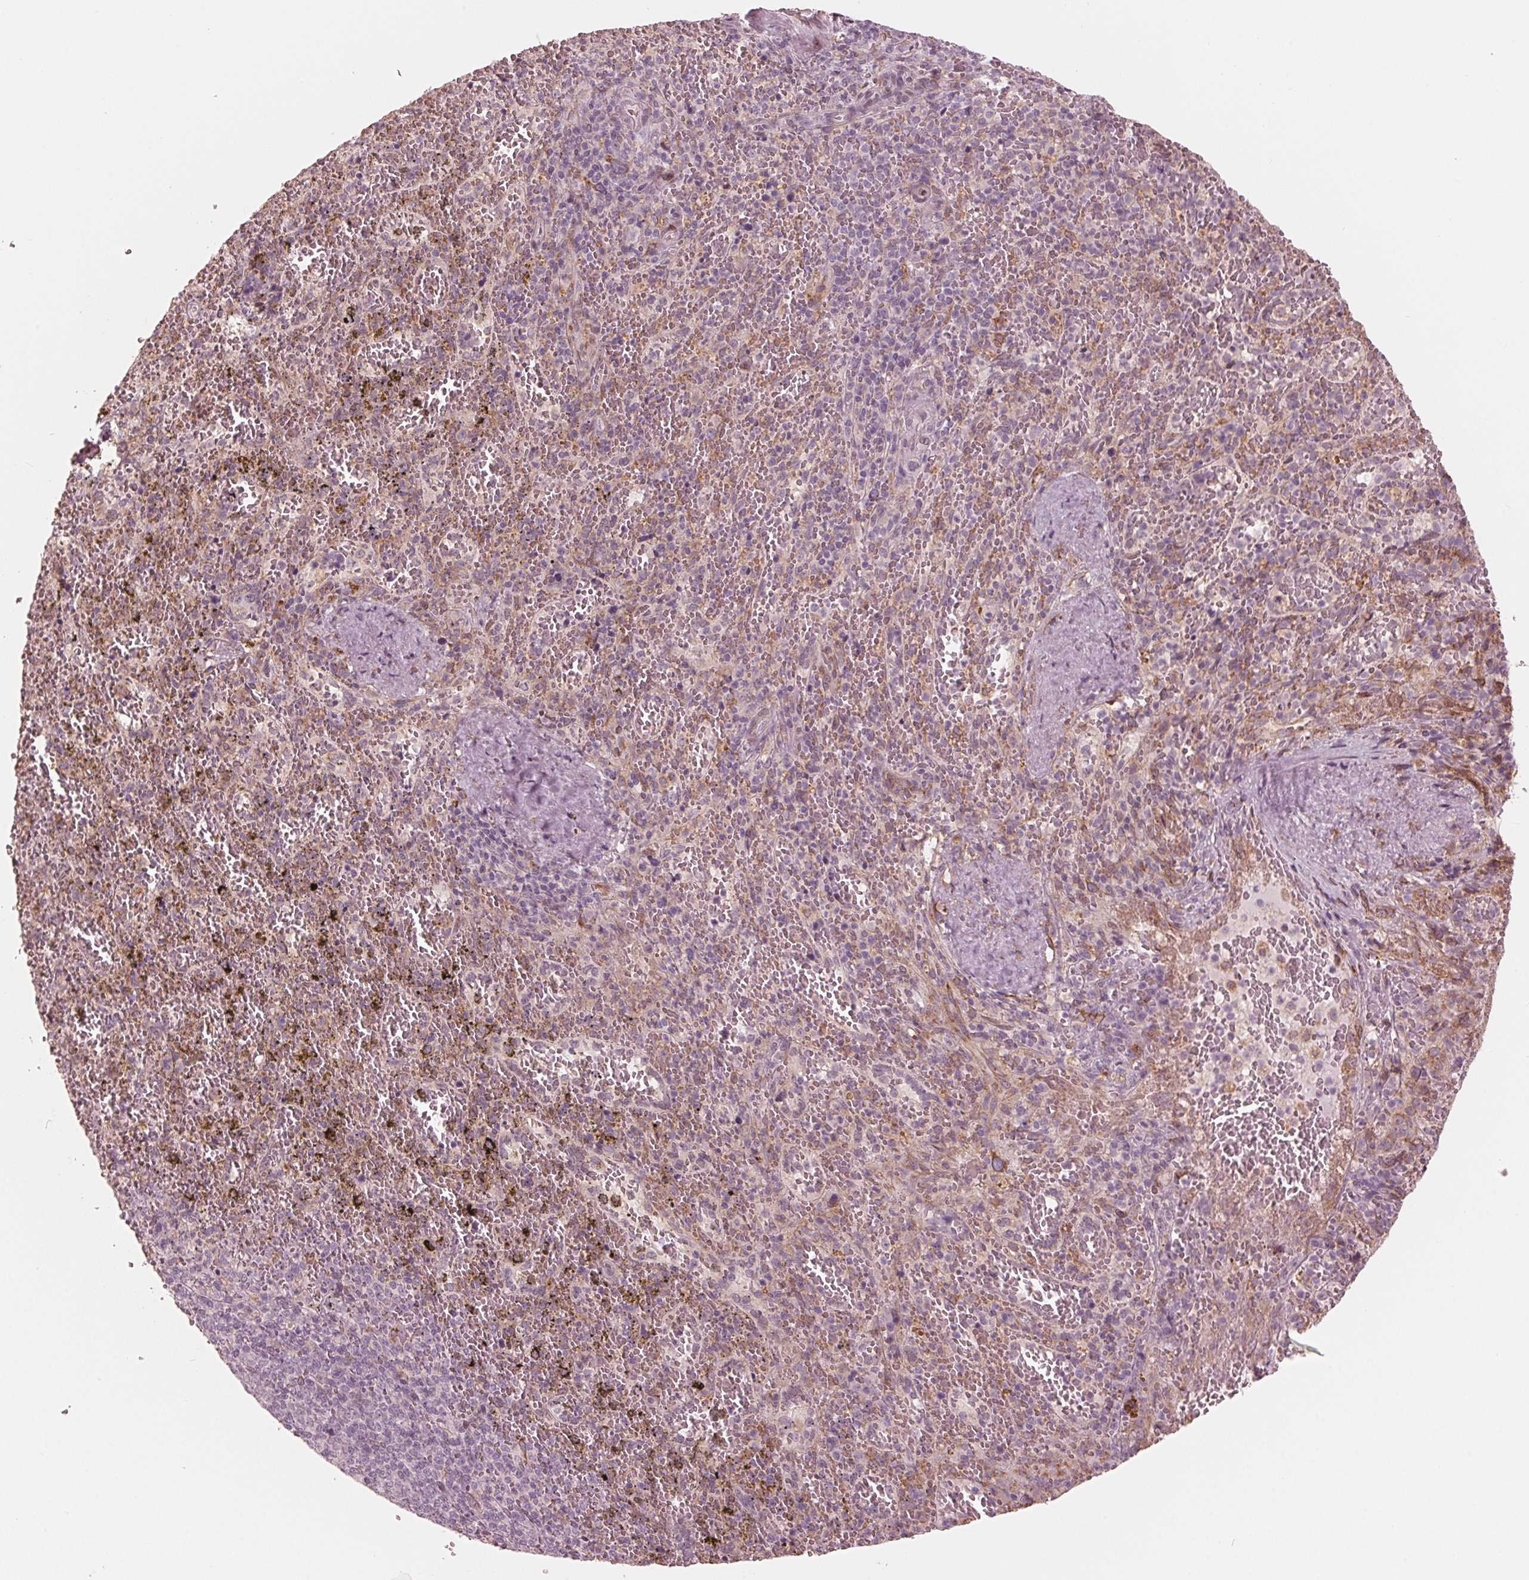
{"staining": {"intensity": "moderate", "quantity": "25%-75%", "location": "cytoplasmic/membranous"}, "tissue": "spleen", "cell_type": "Cells in red pulp", "image_type": "normal", "snomed": [{"axis": "morphology", "description": "Normal tissue, NOS"}, {"axis": "topography", "description": "Spleen"}], "caption": "The histopathology image exhibits a brown stain indicating the presence of a protein in the cytoplasmic/membranous of cells in red pulp in spleen.", "gene": "IKBIP", "patient": {"sex": "female", "age": 50}}